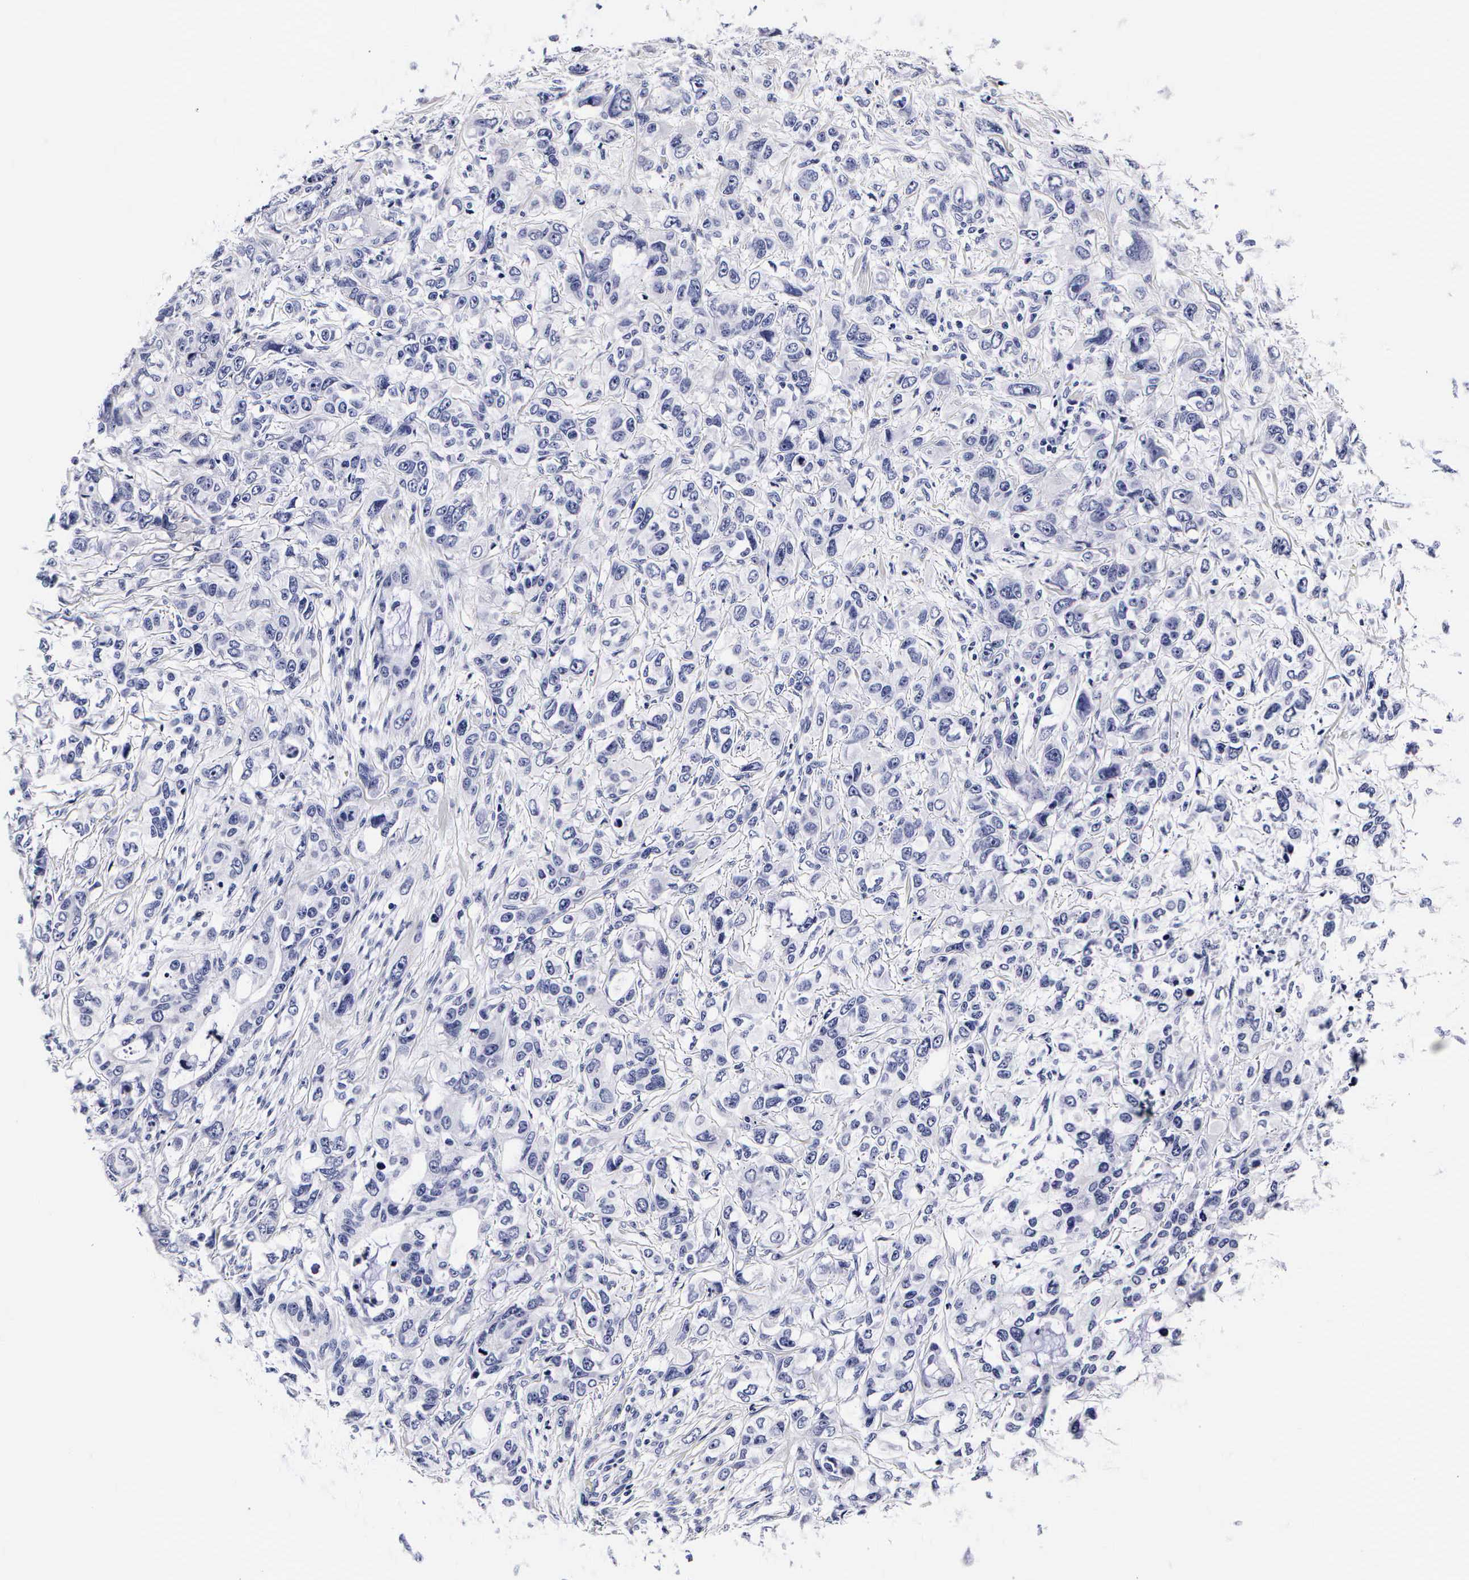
{"staining": {"intensity": "negative", "quantity": "none", "location": "none"}, "tissue": "stomach cancer", "cell_type": "Tumor cells", "image_type": "cancer", "snomed": [{"axis": "morphology", "description": "Adenocarcinoma, NOS"}, {"axis": "topography", "description": "Stomach, upper"}], "caption": "High magnification brightfield microscopy of stomach cancer (adenocarcinoma) stained with DAB (brown) and counterstained with hematoxylin (blue): tumor cells show no significant positivity.", "gene": "RNASE6", "patient": {"sex": "male", "age": 47}}